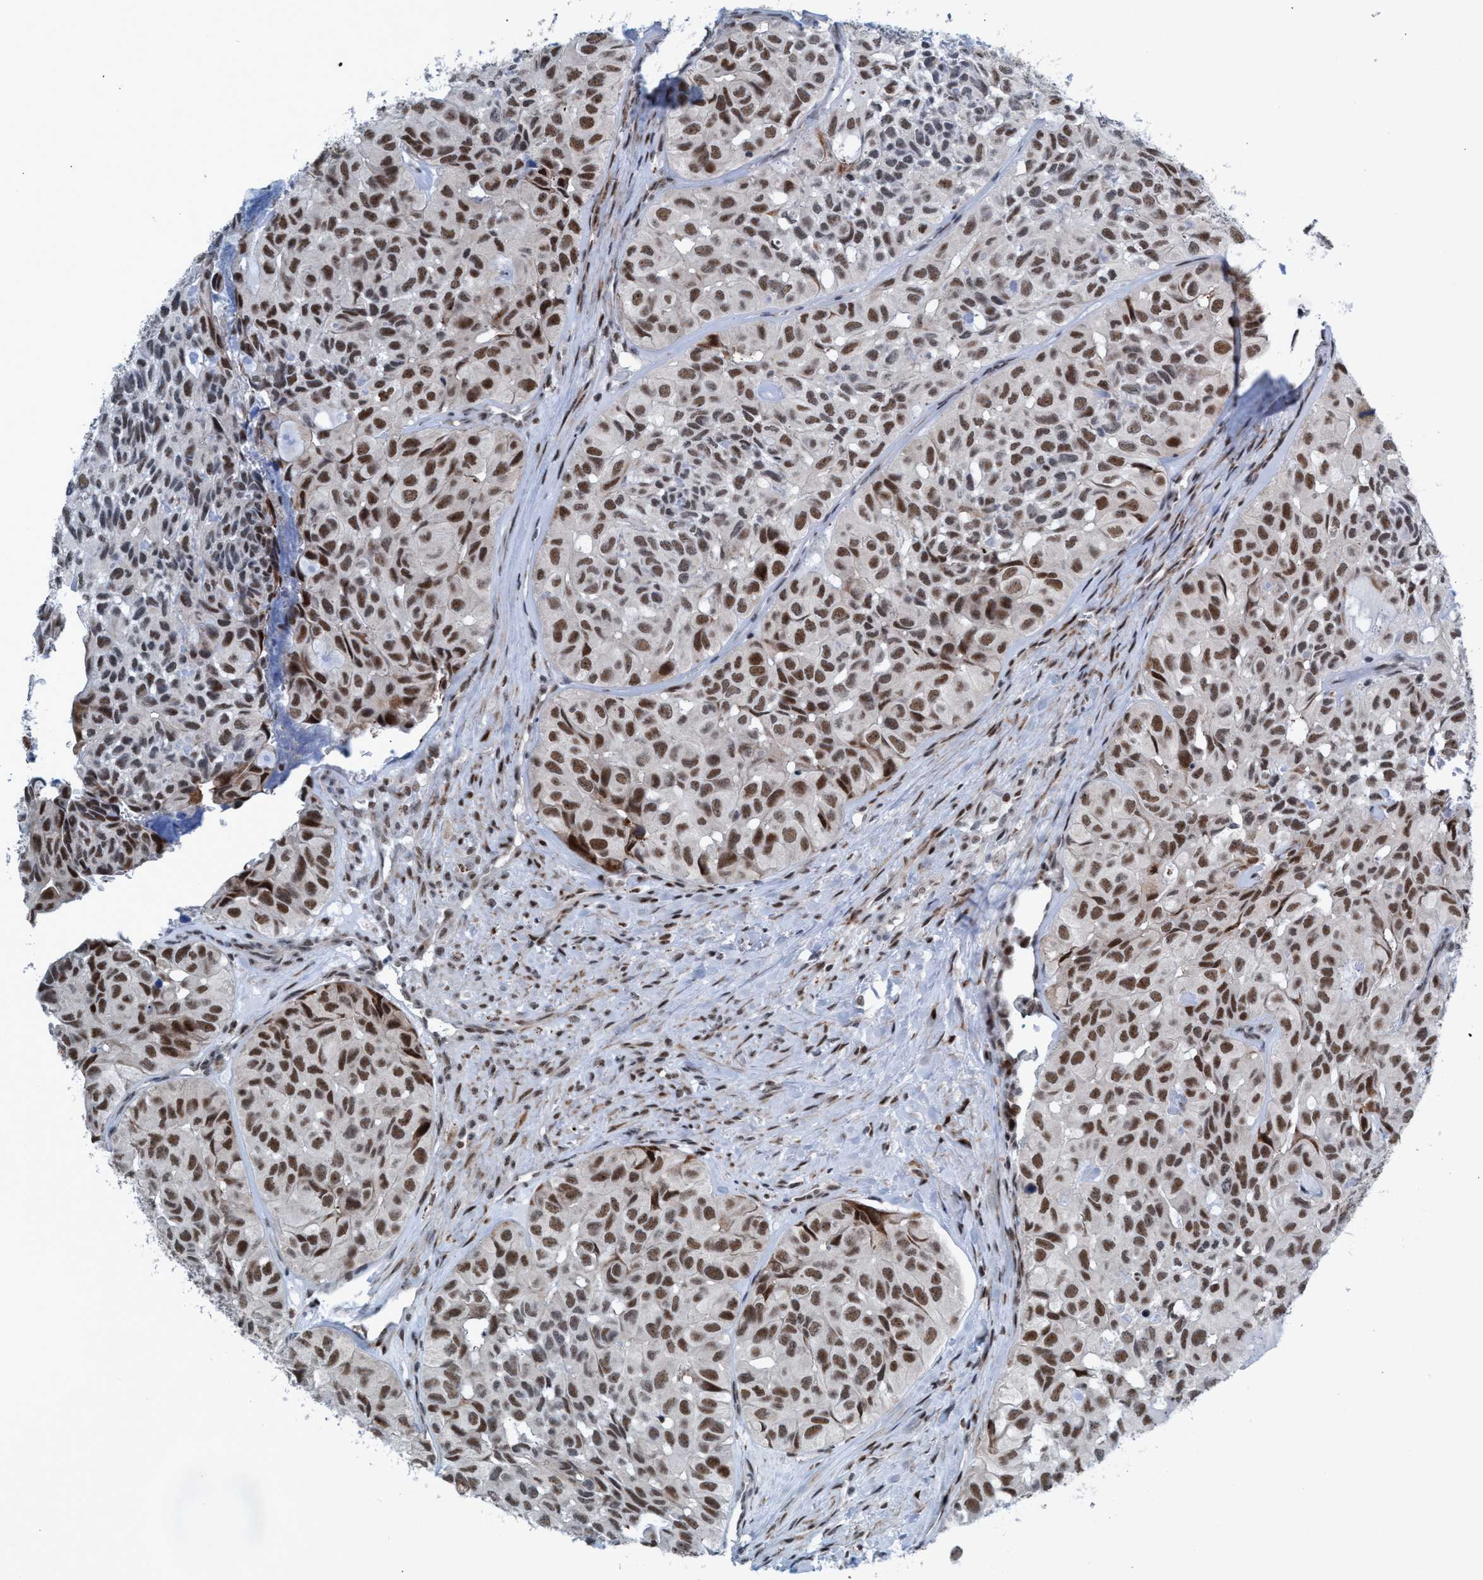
{"staining": {"intensity": "moderate", "quantity": ">75%", "location": "nuclear"}, "tissue": "head and neck cancer", "cell_type": "Tumor cells", "image_type": "cancer", "snomed": [{"axis": "morphology", "description": "Adenocarcinoma, NOS"}, {"axis": "topography", "description": "Salivary gland, NOS"}, {"axis": "topography", "description": "Head-Neck"}], "caption": "Head and neck cancer stained with DAB (3,3'-diaminobenzidine) immunohistochemistry demonstrates medium levels of moderate nuclear staining in about >75% of tumor cells.", "gene": "CWC27", "patient": {"sex": "female", "age": 76}}